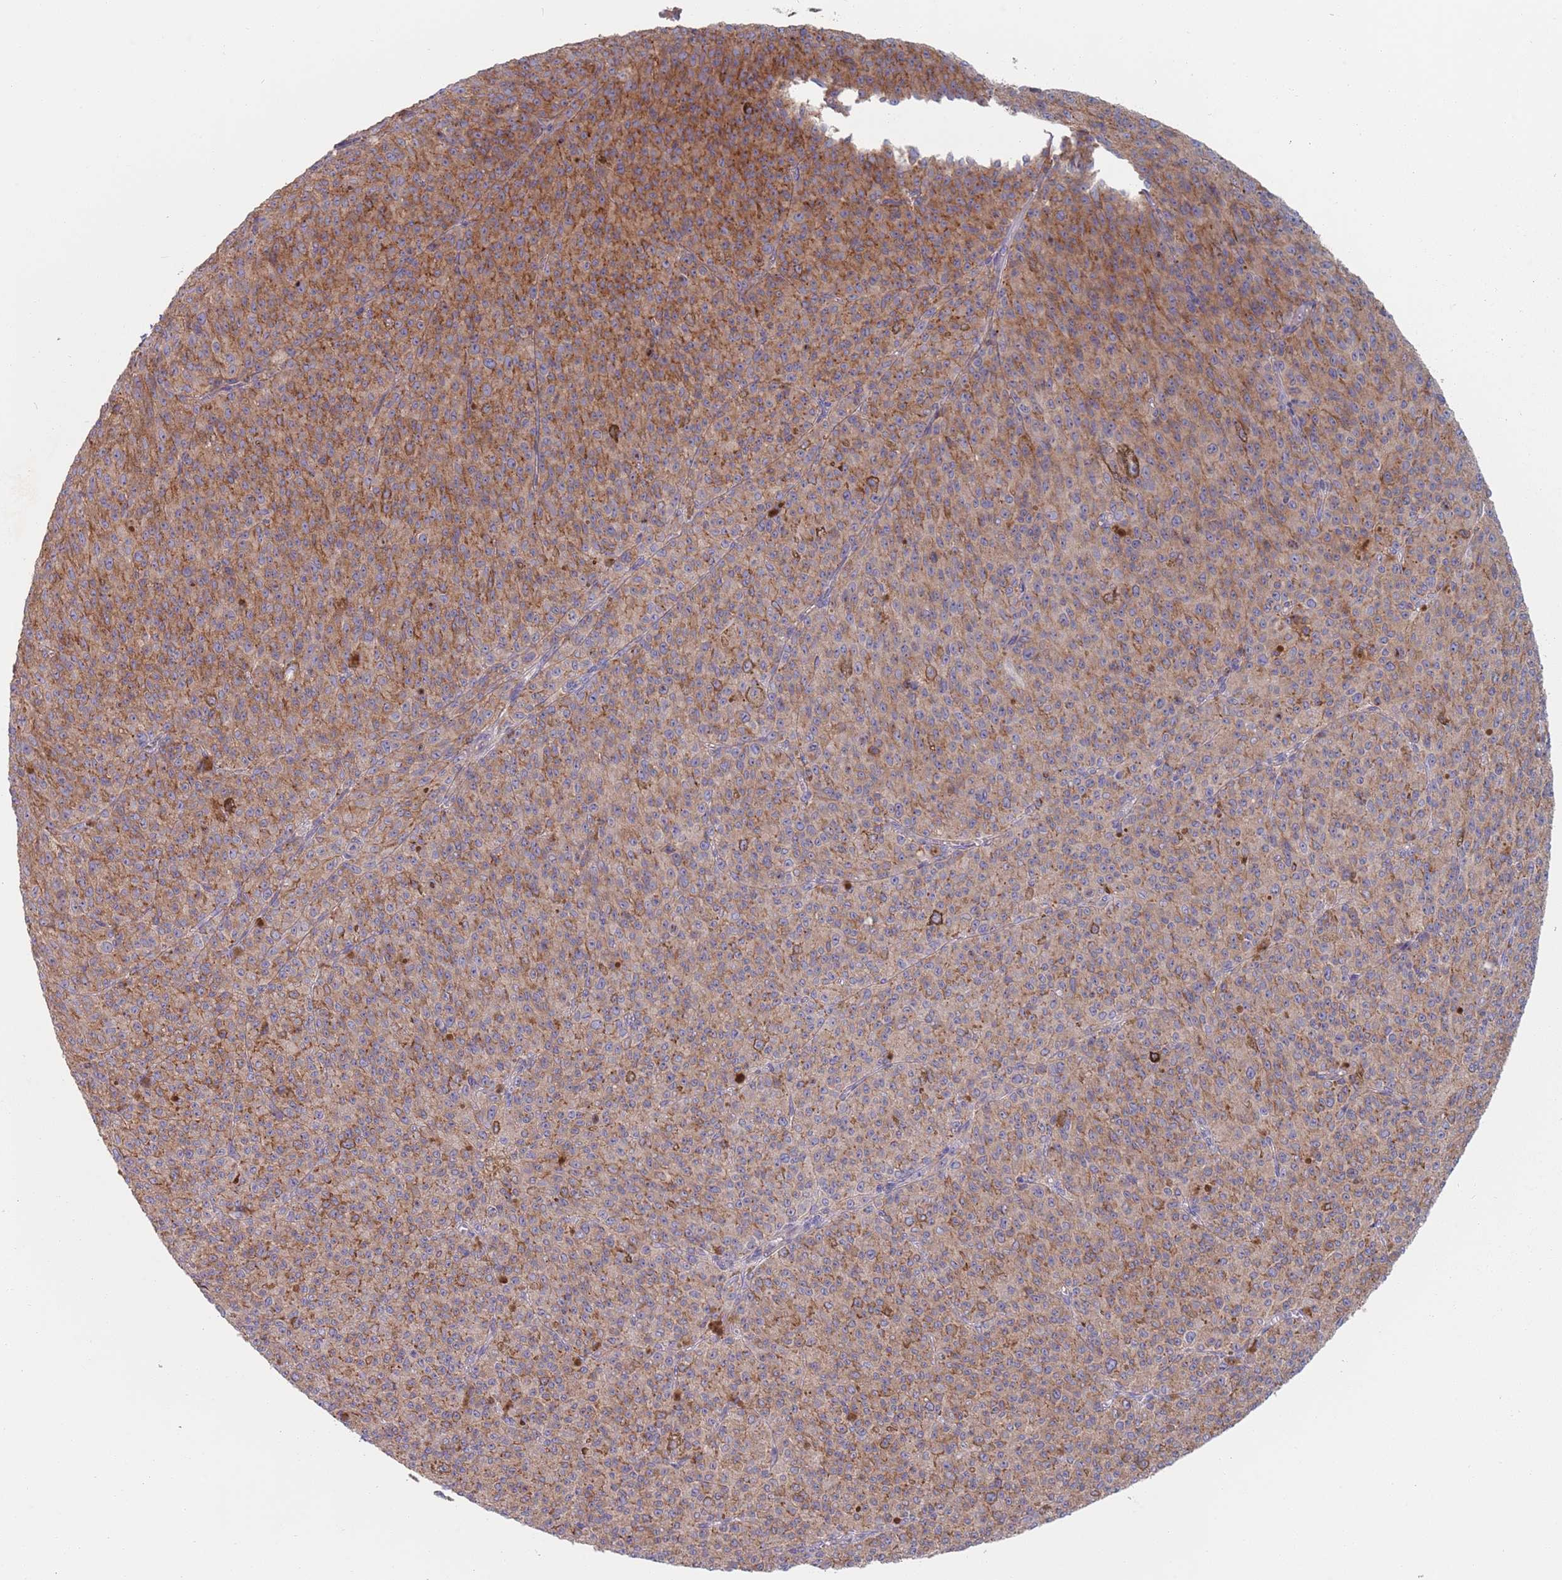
{"staining": {"intensity": "moderate", "quantity": ">75%", "location": "cytoplasmic/membranous"}, "tissue": "melanoma", "cell_type": "Tumor cells", "image_type": "cancer", "snomed": [{"axis": "morphology", "description": "Malignant melanoma, NOS"}, {"axis": "topography", "description": "Skin"}], "caption": "IHC micrograph of malignant melanoma stained for a protein (brown), which exhibits medium levels of moderate cytoplasmic/membranous staining in about >75% of tumor cells.", "gene": "APPL2", "patient": {"sex": "female", "age": 52}}